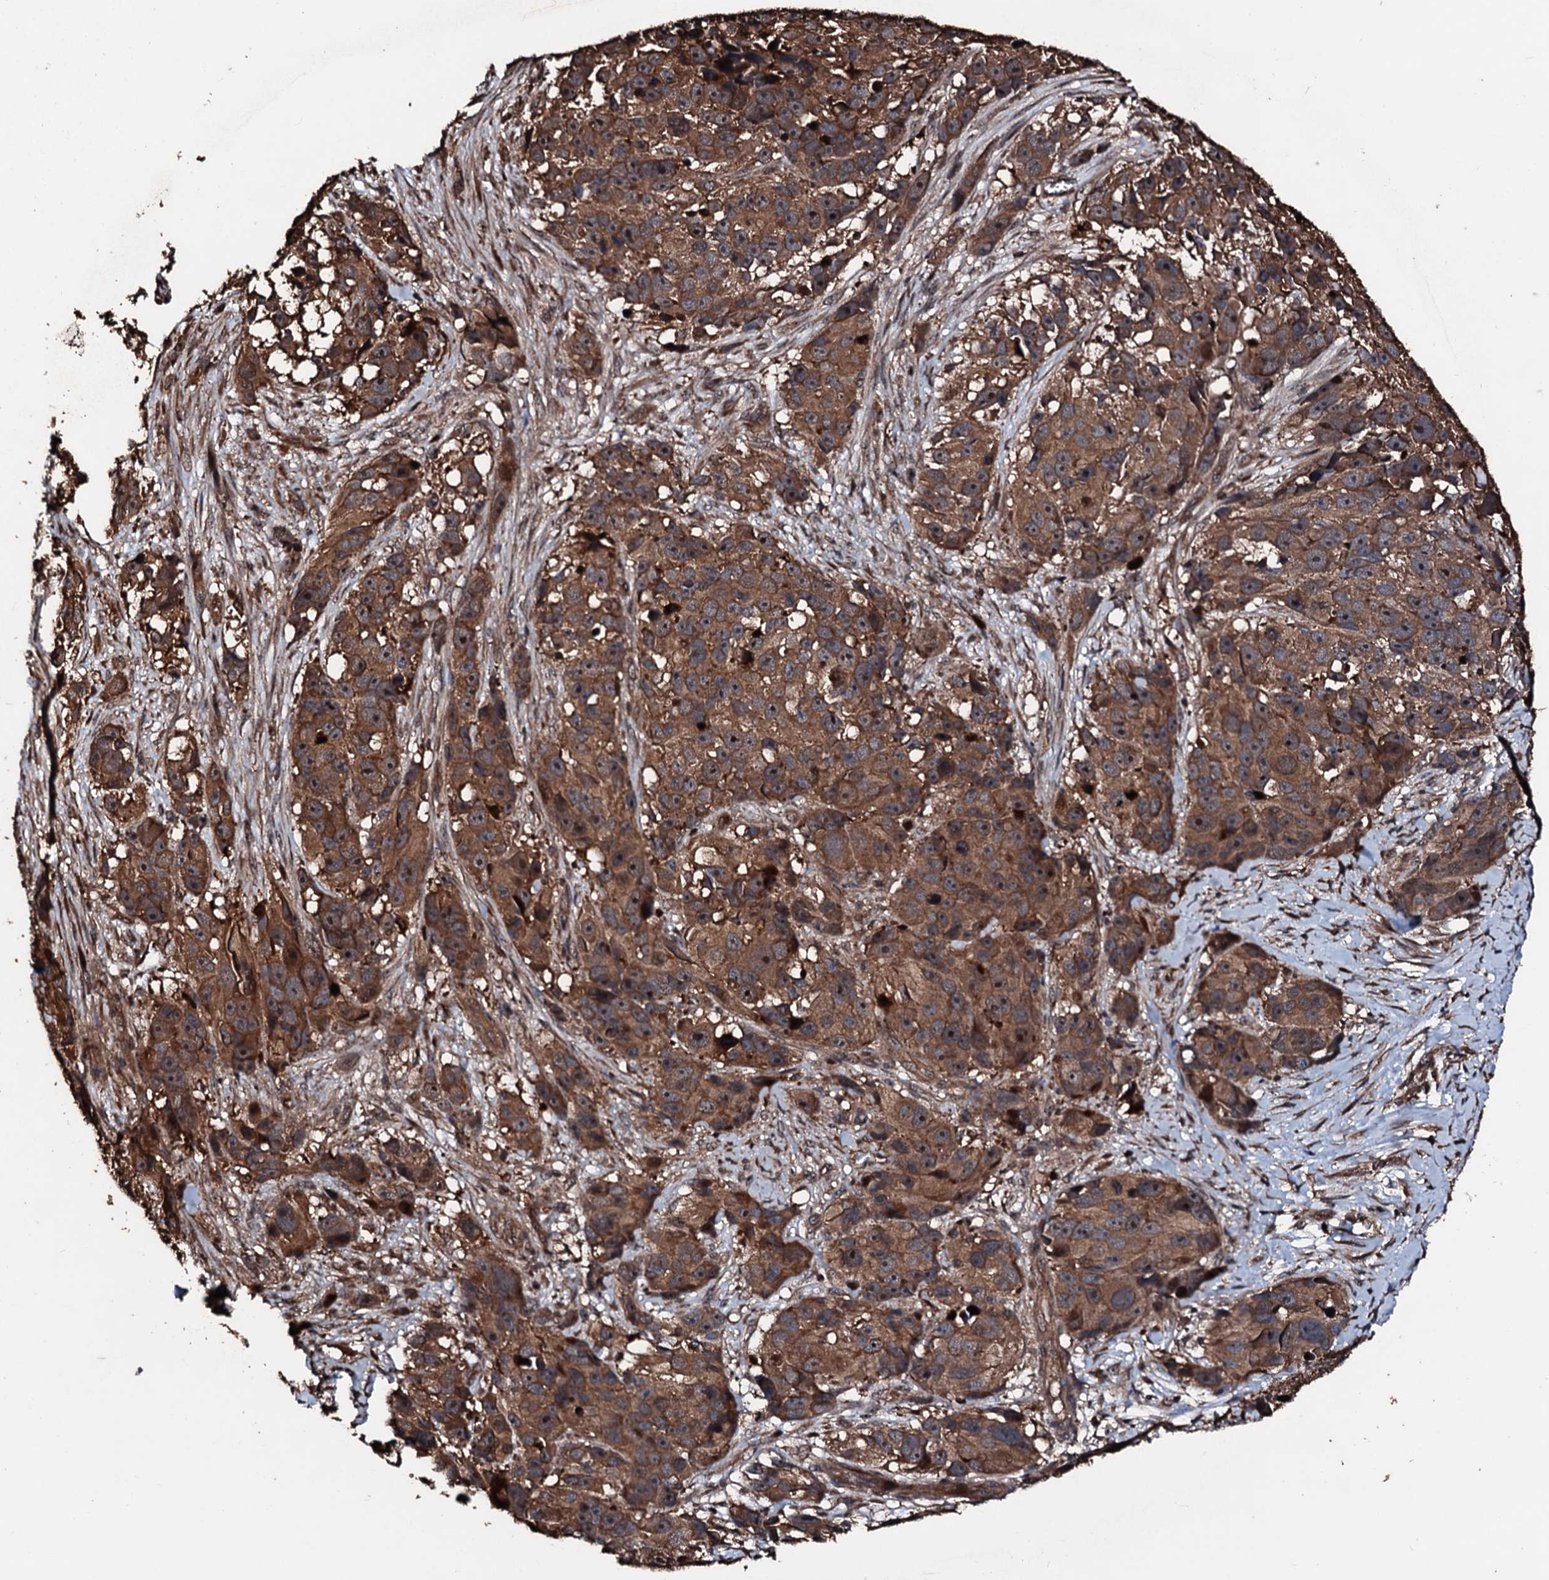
{"staining": {"intensity": "strong", "quantity": ">75%", "location": "cytoplasmic/membranous"}, "tissue": "melanoma", "cell_type": "Tumor cells", "image_type": "cancer", "snomed": [{"axis": "morphology", "description": "Malignant melanoma, NOS"}, {"axis": "topography", "description": "Skin"}], "caption": "DAB (3,3'-diaminobenzidine) immunohistochemical staining of melanoma reveals strong cytoplasmic/membranous protein positivity in approximately >75% of tumor cells.", "gene": "KIF18A", "patient": {"sex": "male", "age": 84}}